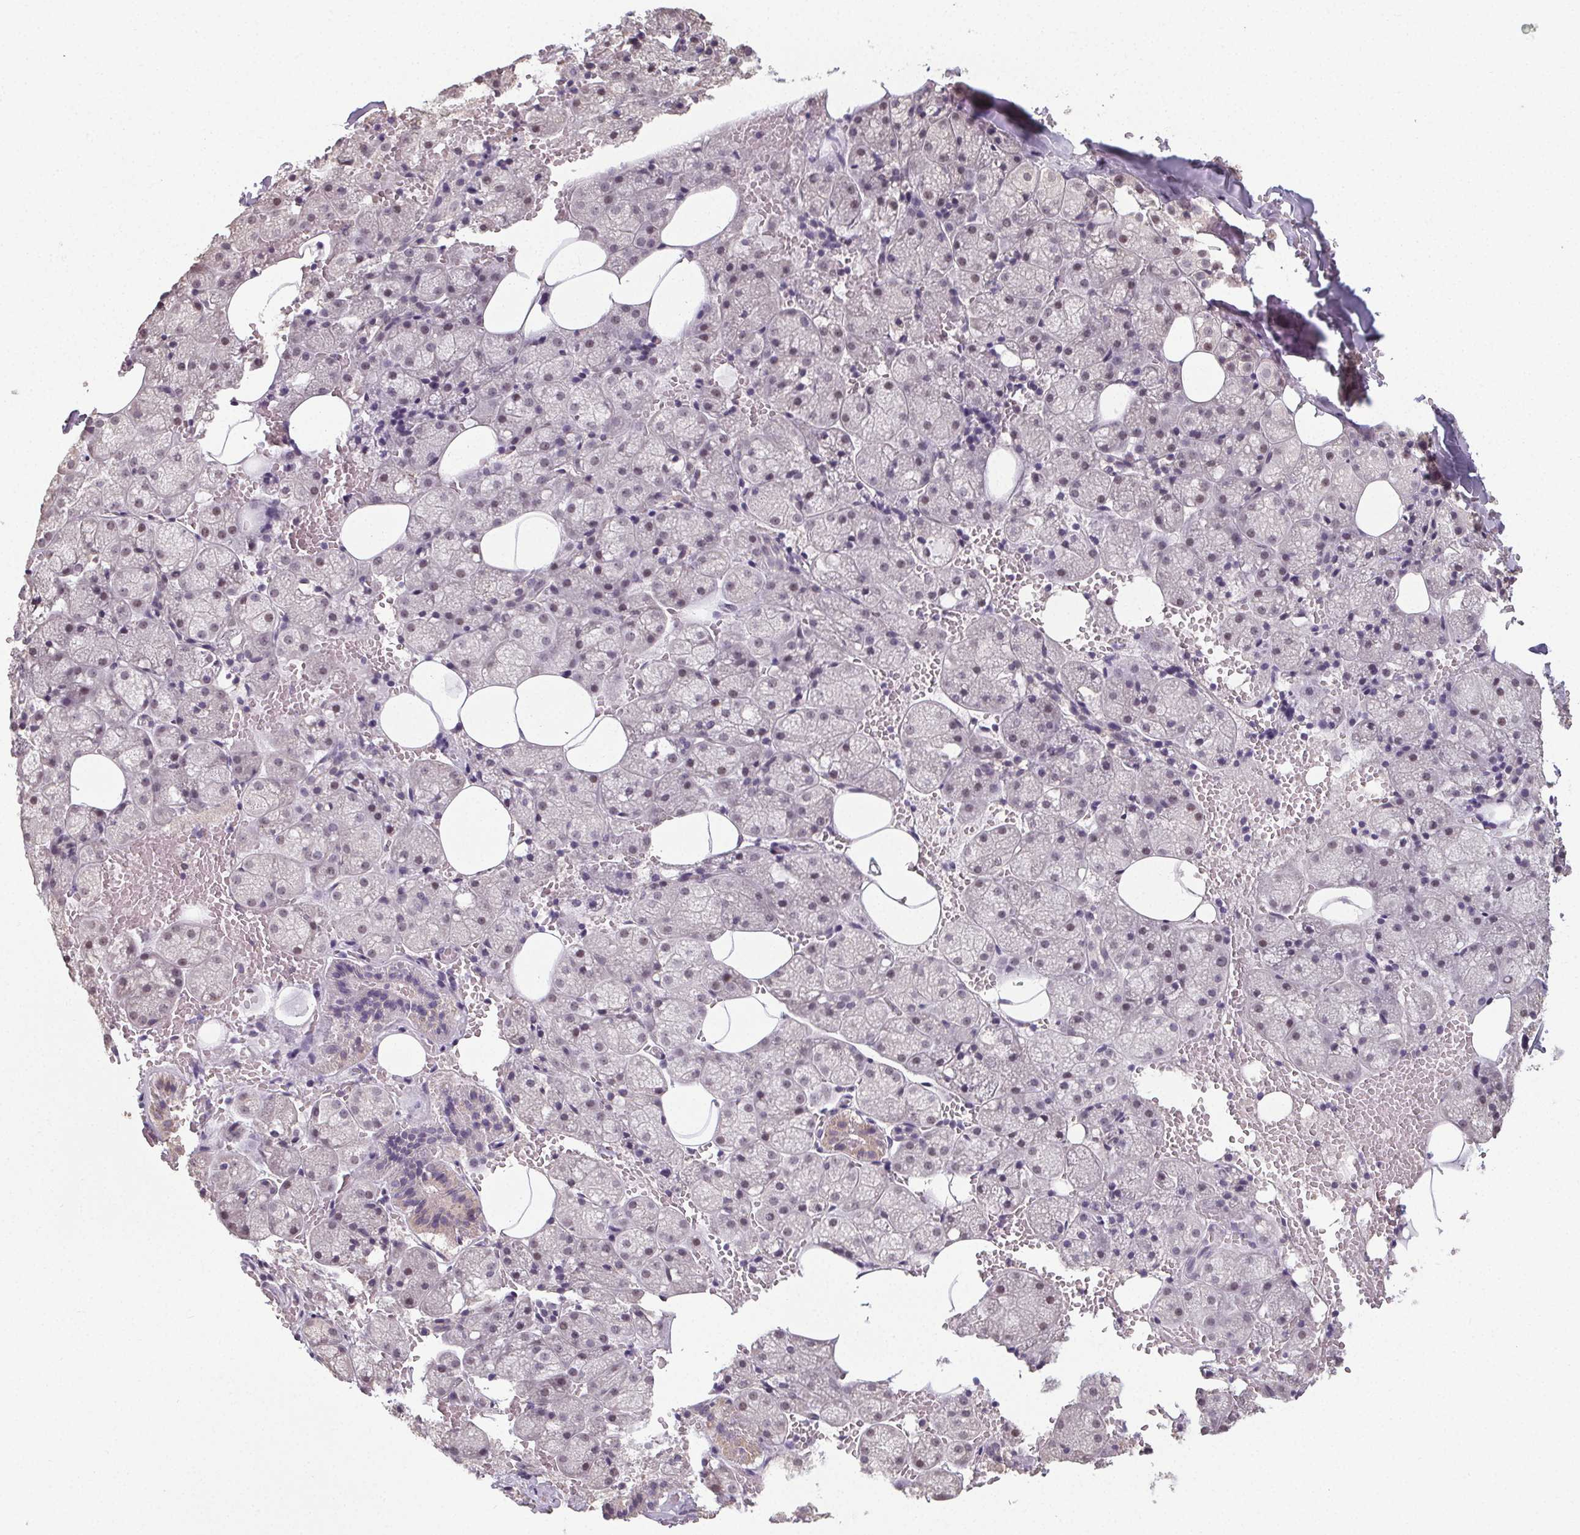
{"staining": {"intensity": "moderate", "quantity": "<25%", "location": "cytoplasmic/membranous"}, "tissue": "salivary gland", "cell_type": "Glandular cells", "image_type": "normal", "snomed": [{"axis": "morphology", "description": "Normal tissue, NOS"}, {"axis": "topography", "description": "Salivary gland"}, {"axis": "topography", "description": "Peripheral nerve tissue"}], "caption": "DAB (3,3'-diaminobenzidine) immunohistochemical staining of benign salivary gland shows moderate cytoplasmic/membranous protein positivity in about <25% of glandular cells.", "gene": "SLC26A2", "patient": {"sex": "male", "age": 38}}